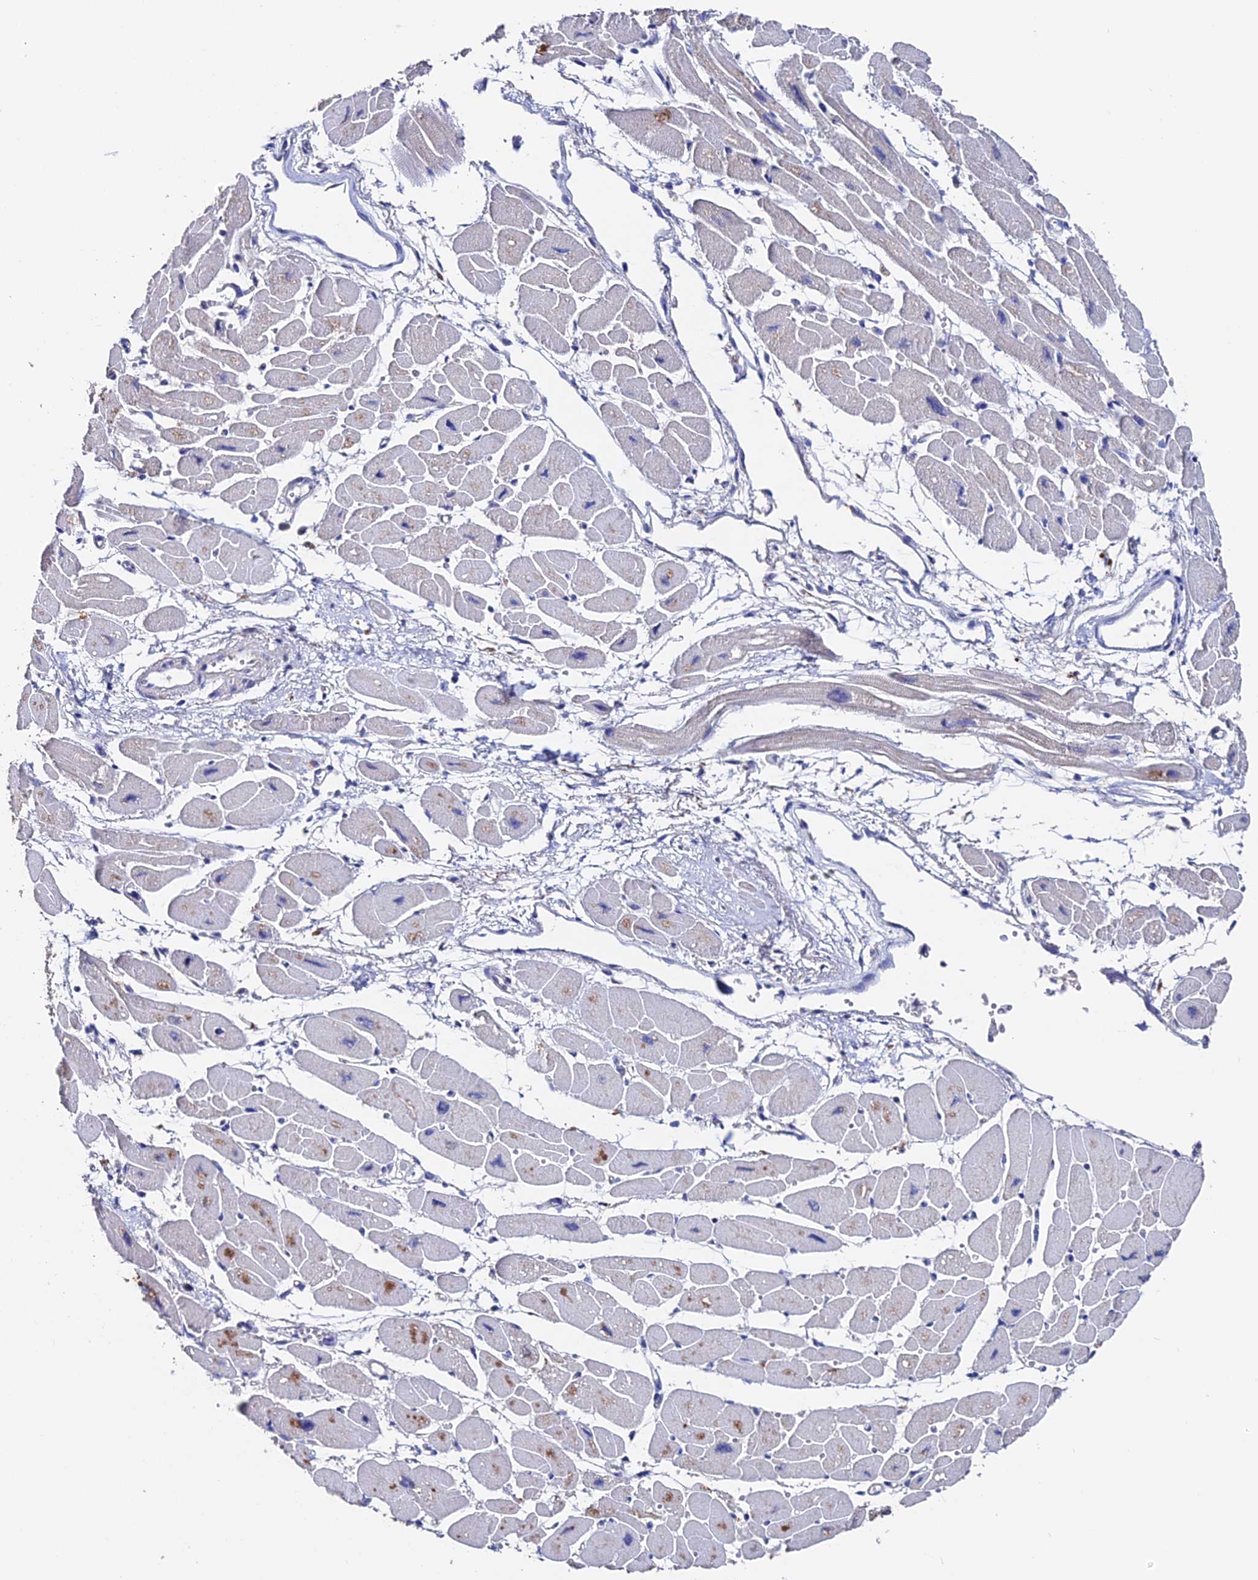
{"staining": {"intensity": "negative", "quantity": "none", "location": "none"}, "tissue": "heart muscle", "cell_type": "Cardiomyocytes", "image_type": "normal", "snomed": [{"axis": "morphology", "description": "Normal tissue, NOS"}, {"axis": "topography", "description": "Heart"}], "caption": "Micrograph shows no protein staining in cardiomyocytes of unremarkable heart muscle.", "gene": "ESM1", "patient": {"sex": "female", "age": 54}}